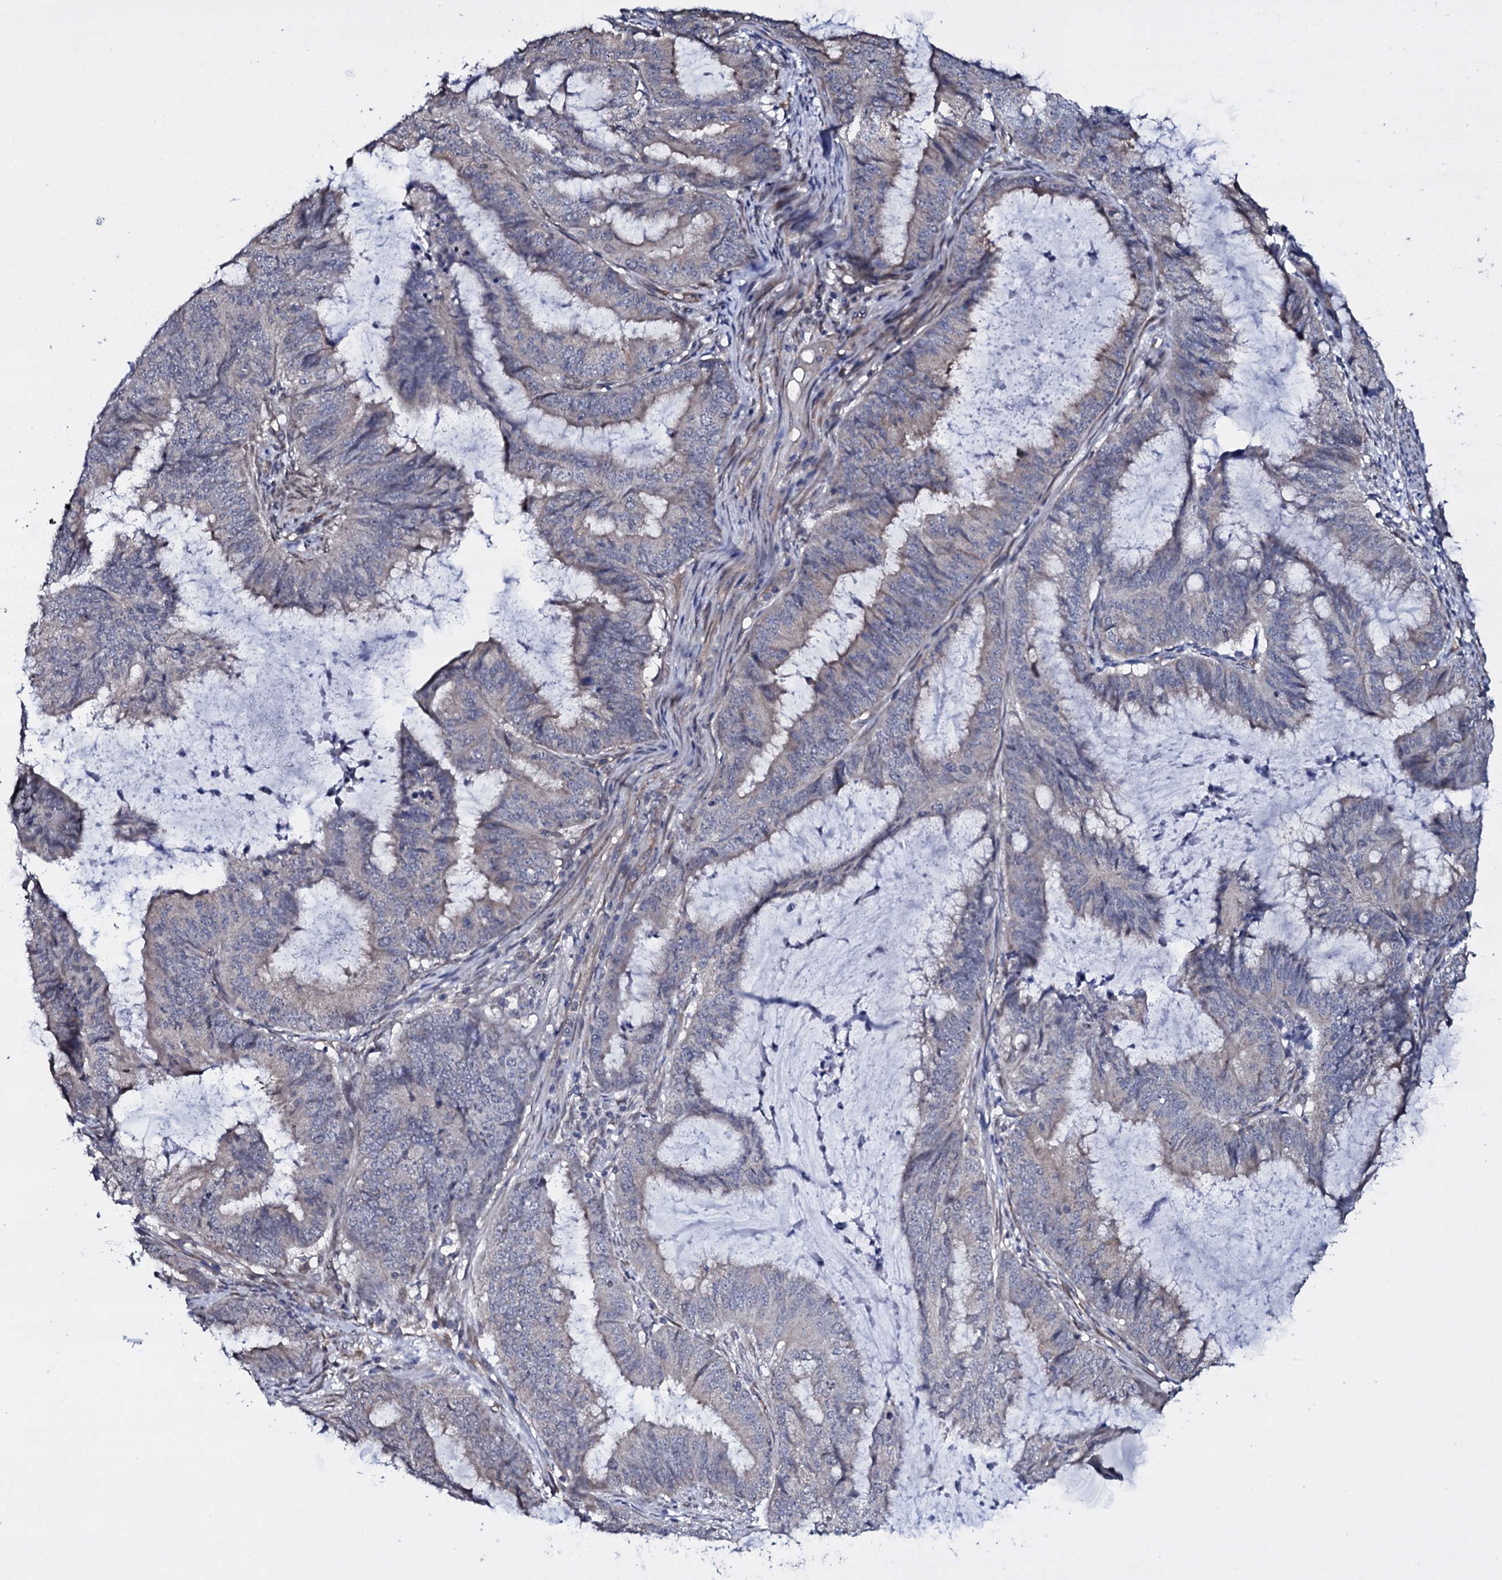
{"staining": {"intensity": "negative", "quantity": "none", "location": "none"}, "tissue": "endometrial cancer", "cell_type": "Tumor cells", "image_type": "cancer", "snomed": [{"axis": "morphology", "description": "Adenocarcinoma, NOS"}, {"axis": "topography", "description": "Endometrium"}], "caption": "An image of endometrial cancer stained for a protein shows no brown staining in tumor cells.", "gene": "GAREM1", "patient": {"sex": "female", "age": 81}}